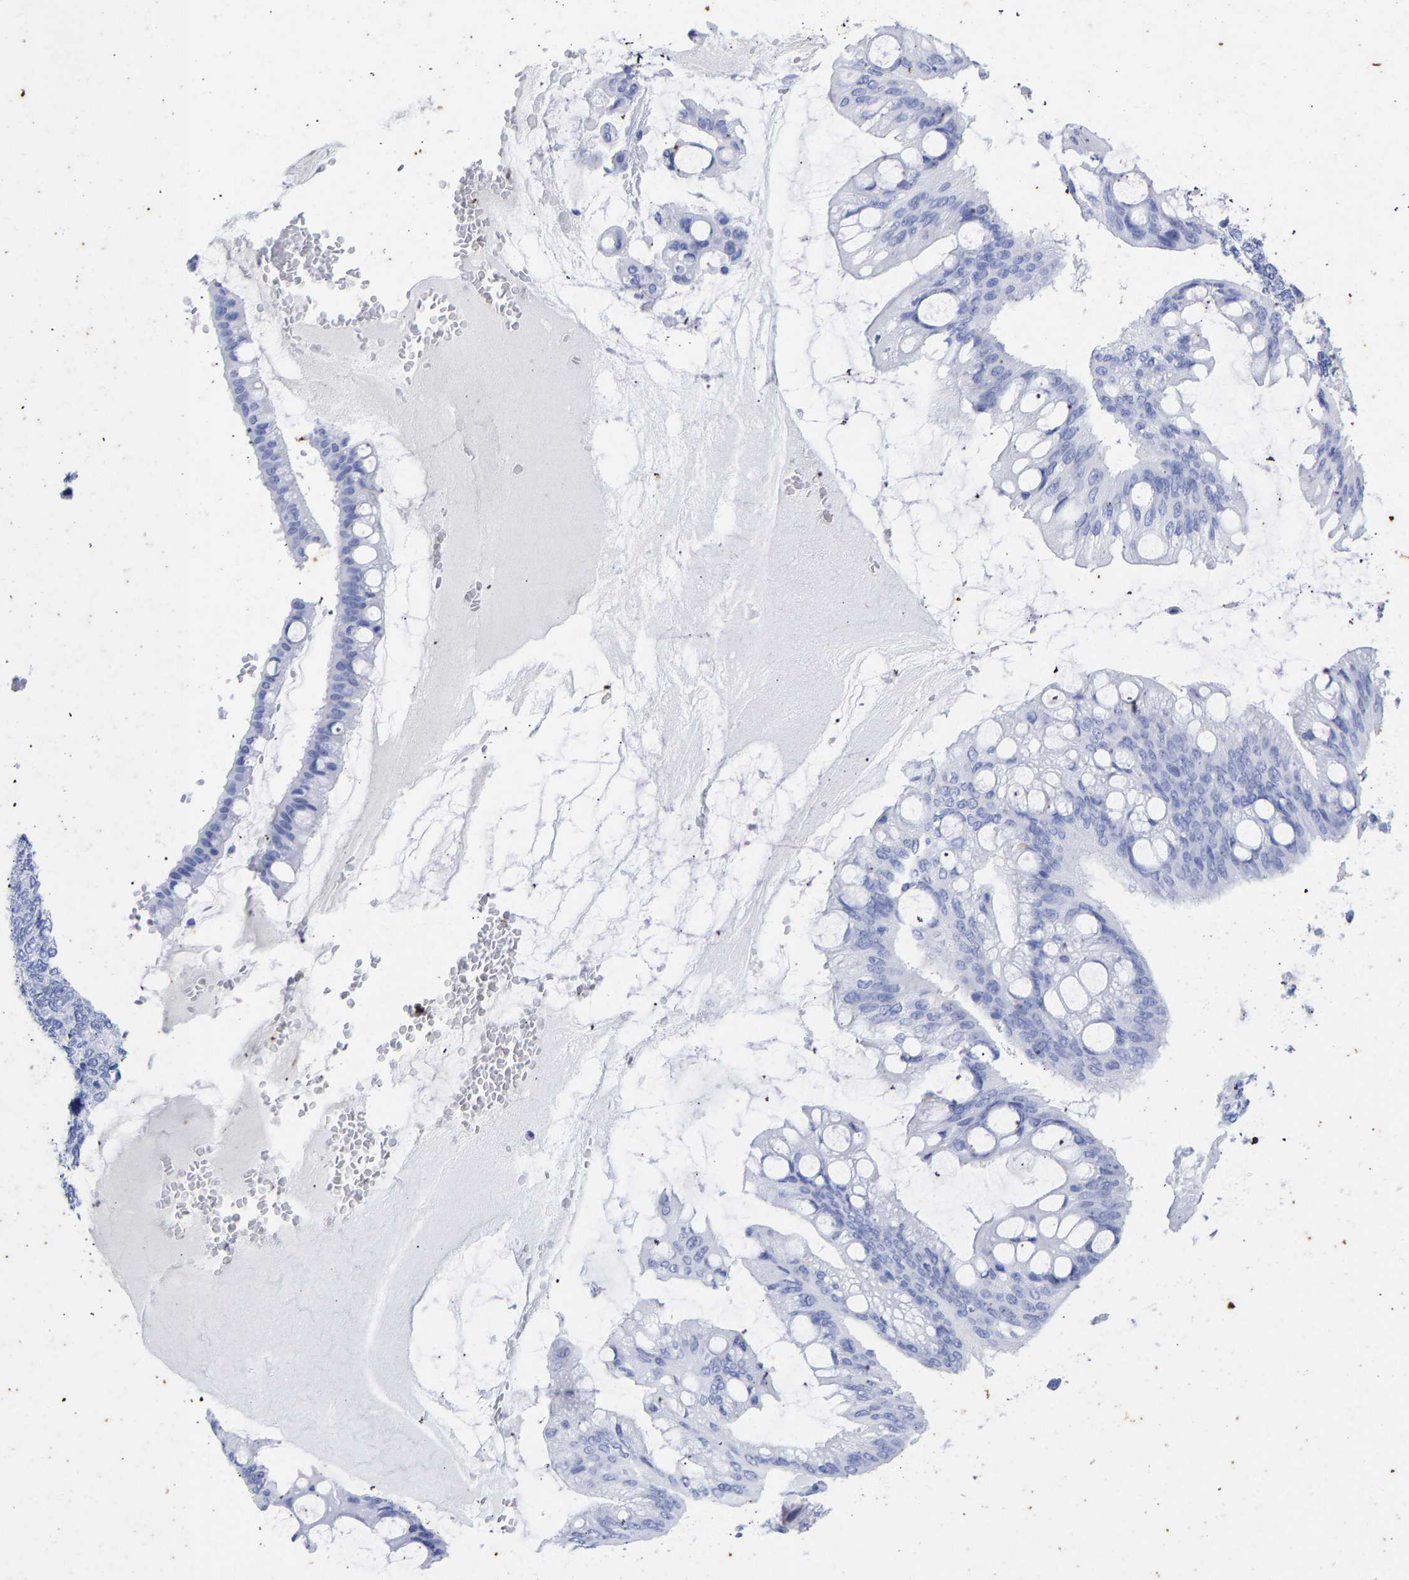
{"staining": {"intensity": "negative", "quantity": "none", "location": "none"}, "tissue": "ovarian cancer", "cell_type": "Tumor cells", "image_type": "cancer", "snomed": [{"axis": "morphology", "description": "Cystadenocarcinoma, mucinous, NOS"}, {"axis": "topography", "description": "Ovary"}], "caption": "High magnification brightfield microscopy of ovarian cancer (mucinous cystadenocarcinoma) stained with DAB (3,3'-diaminobenzidine) (brown) and counterstained with hematoxylin (blue): tumor cells show no significant staining. Nuclei are stained in blue.", "gene": "KRT1", "patient": {"sex": "female", "age": 73}}